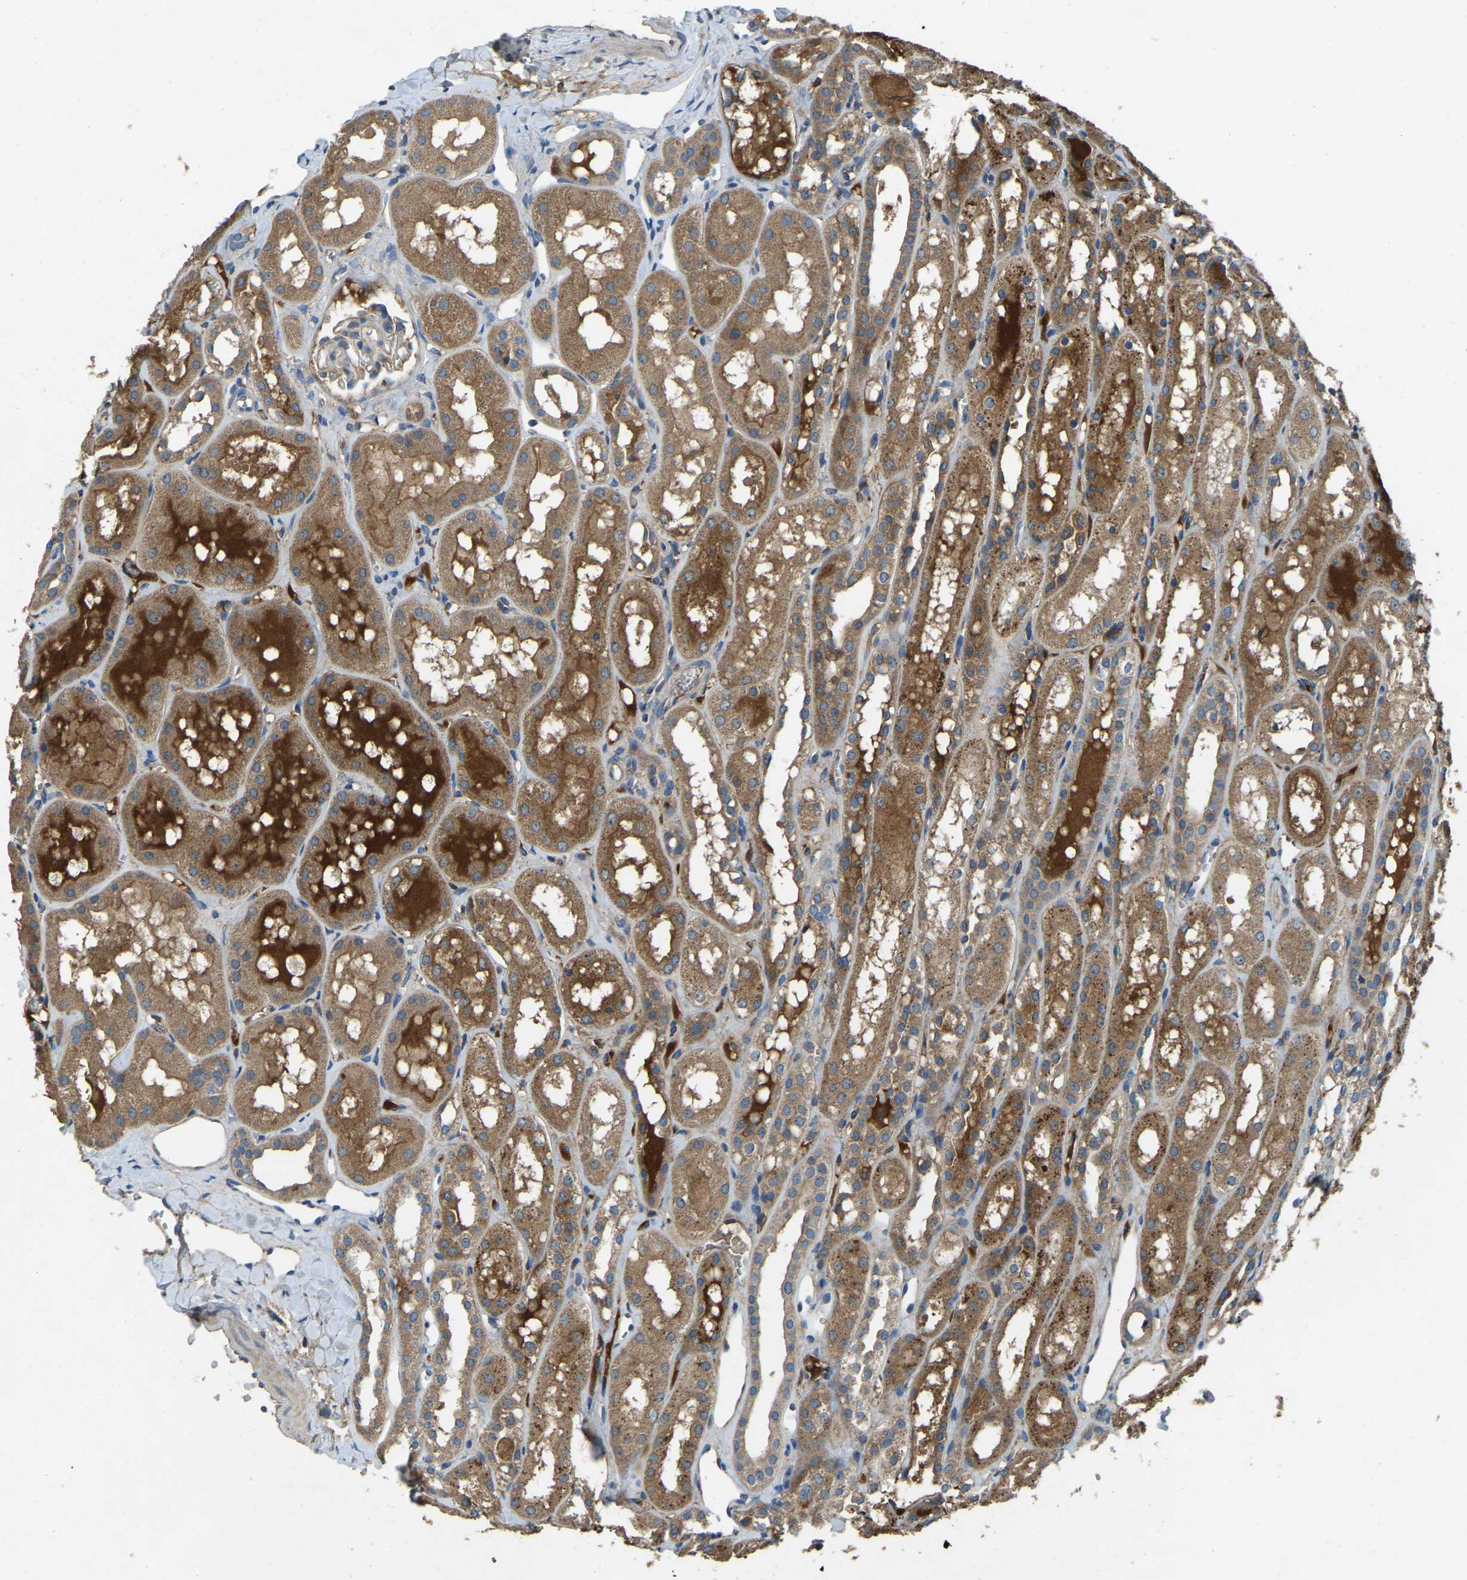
{"staining": {"intensity": "weak", "quantity": "25%-75%", "location": "cytoplasmic/membranous"}, "tissue": "kidney", "cell_type": "Cells in glomeruli", "image_type": "normal", "snomed": [{"axis": "morphology", "description": "Normal tissue, NOS"}, {"axis": "topography", "description": "Kidney"}, {"axis": "topography", "description": "Urinary bladder"}], "caption": "Kidney stained with DAB (3,3'-diaminobenzidine) immunohistochemistry exhibits low levels of weak cytoplasmic/membranous staining in about 25%-75% of cells in glomeruli. (Brightfield microscopy of DAB IHC at high magnification).", "gene": "ATP8B1", "patient": {"sex": "male", "age": 16}}